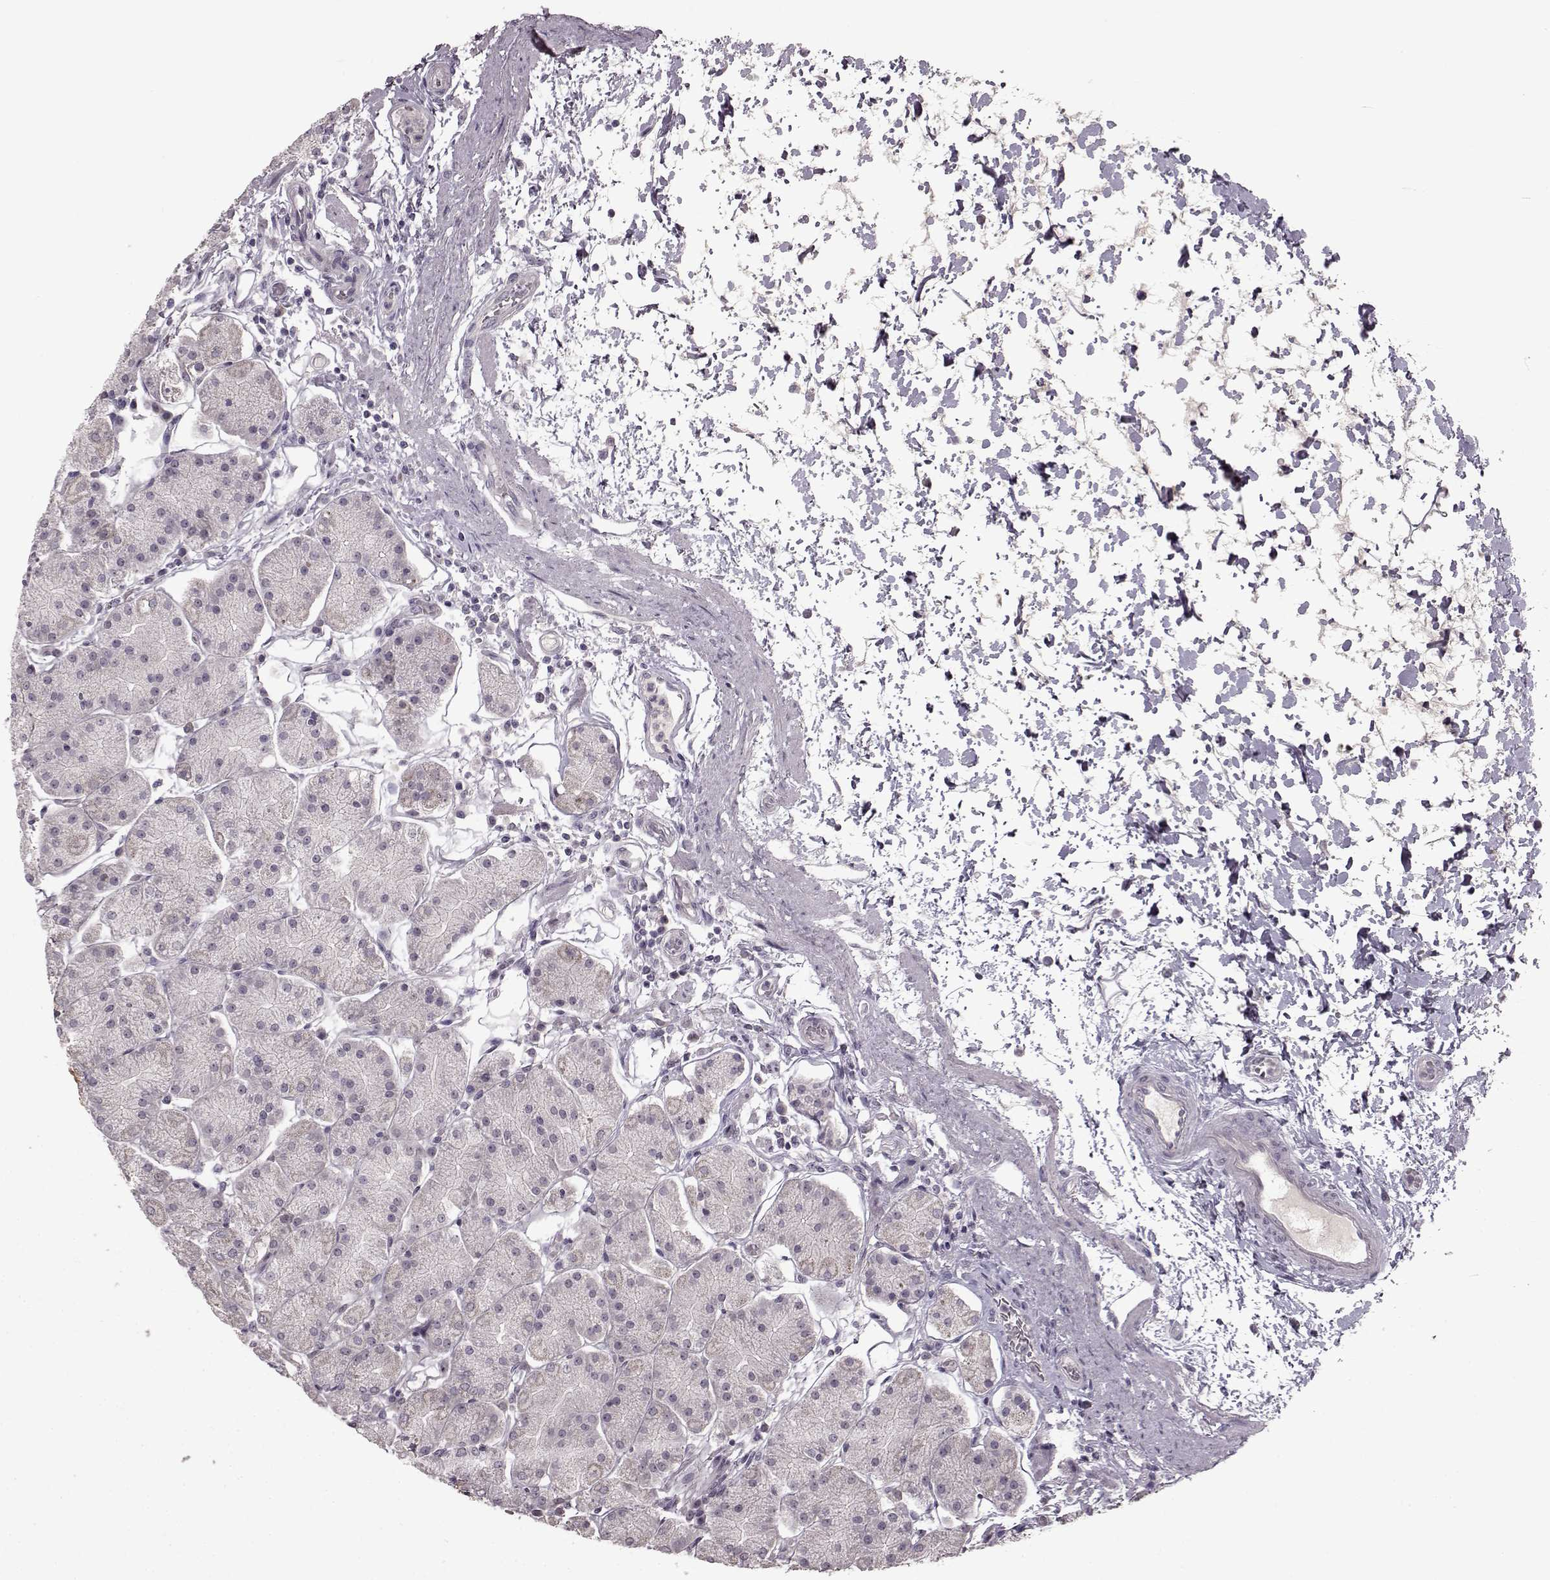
{"staining": {"intensity": "negative", "quantity": "none", "location": "none"}, "tissue": "stomach", "cell_type": "Glandular cells", "image_type": "normal", "snomed": [{"axis": "morphology", "description": "Normal tissue, NOS"}, {"axis": "topography", "description": "Stomach"}], "caption": "Glandular cells are negative for brown protein staining in unremarkable stomach. Brightfield microscopy of IHC stained with DAB (3,3'-diaminobenzidine) (brown) and hematoxylin (blue), captured at high magnification.", "gene": "LHB", "patient": {"sex": "male", "age": 54}}